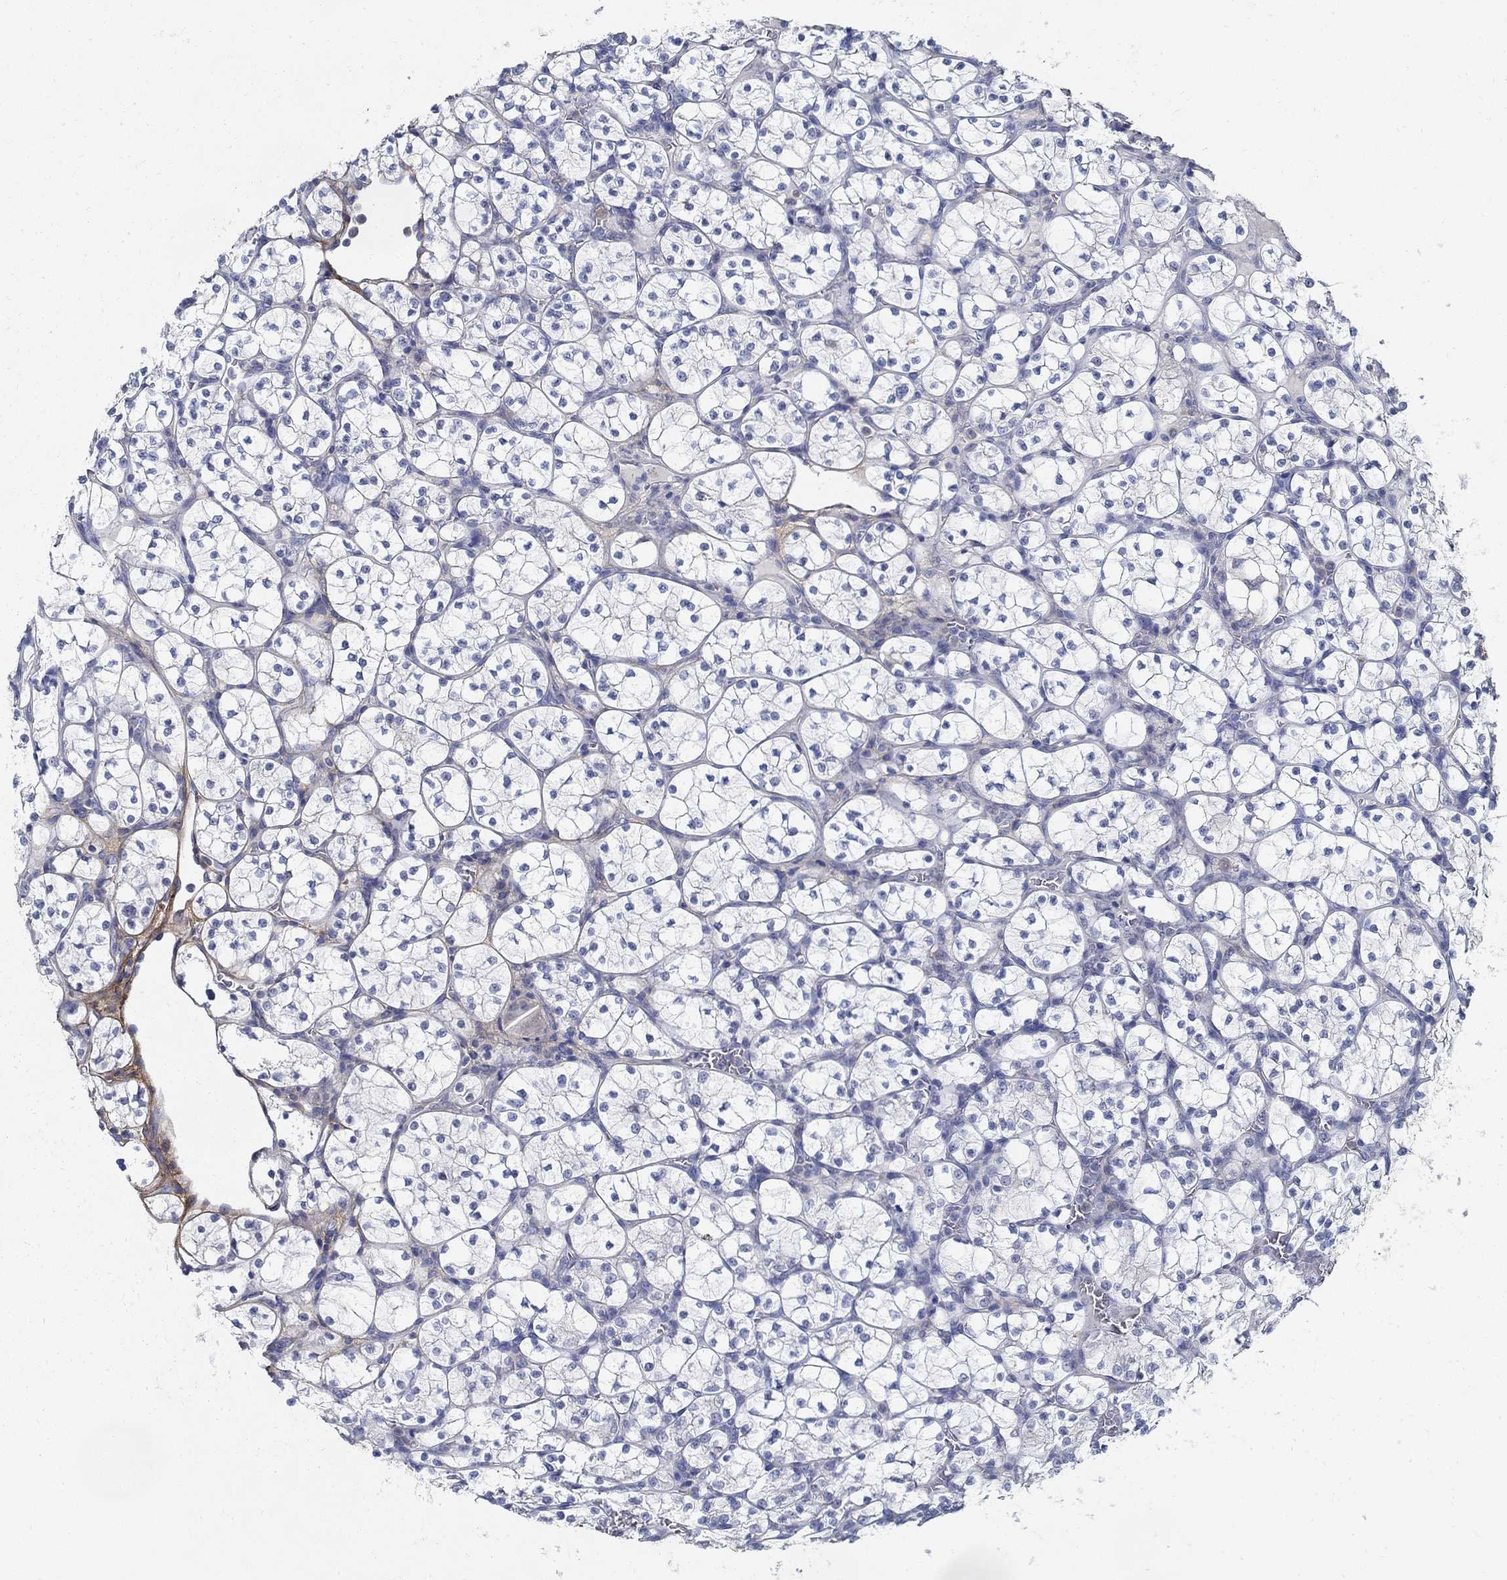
{"staining": {"intensity": "negative", "quantity": "none", "location": "none"}, "tissue": "renal cancer", "cell_type": "Tumor cells", "image_type": "cancer", "snomed": [{"axis": "morphology", "description": "Adenocarcinoma, NOS"}, {"axis": "topography", "description": "Kidney"}], "caption": "Human renal cancer stained for a protein using IHC exhibits no positivity in tumor cells.", "gene": "TGFBI", "patient": {"sex": "female", "age": 89}}